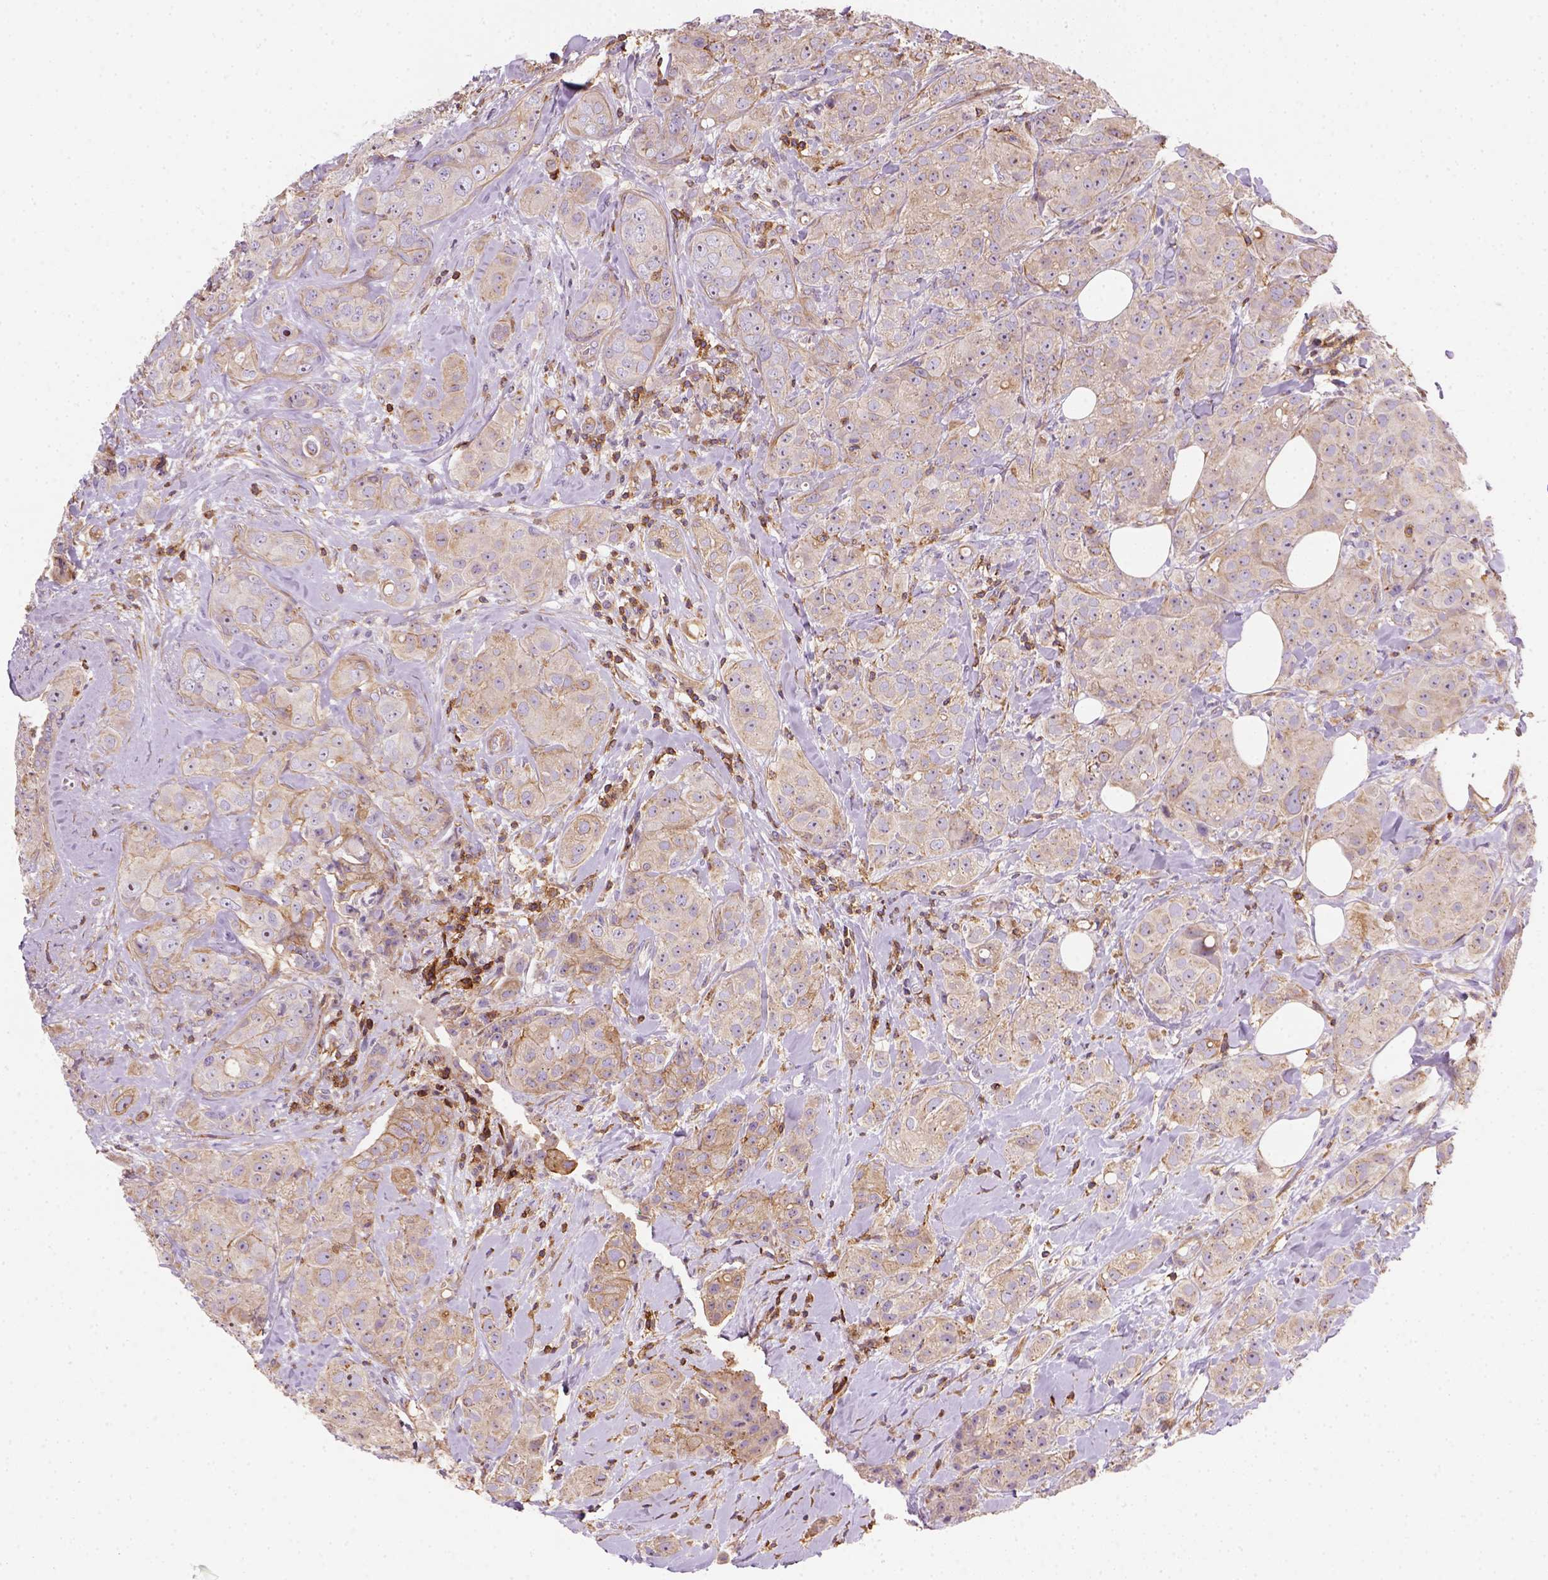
{"staining": {"intensity": "weak", "quantity": ">75%", "location": "cytoplasmic/membranous"}, "tissue": "breast cancer", "cell_type": "Tumor cells", "image_type": "cancer", "snomed": [{"axis": "morphology", "description": "Duct carcinoma"}, {"axis": "topography", "description": "Breast"}], "caption": "Immunohistochemistry of infiltrating ductal carcinoma (breast) exhibits low levels of weak cytoplasmic/membranous positivity in about >75% of tumor cells. Using DAB (3,3'-diaminobenzidine) (brown) and hematoxylin (blue) stains, captured at high magnification using brightfield microscopy.", "gene": "GPRC5D", "patient": {"sex": "female", "age": 43}}